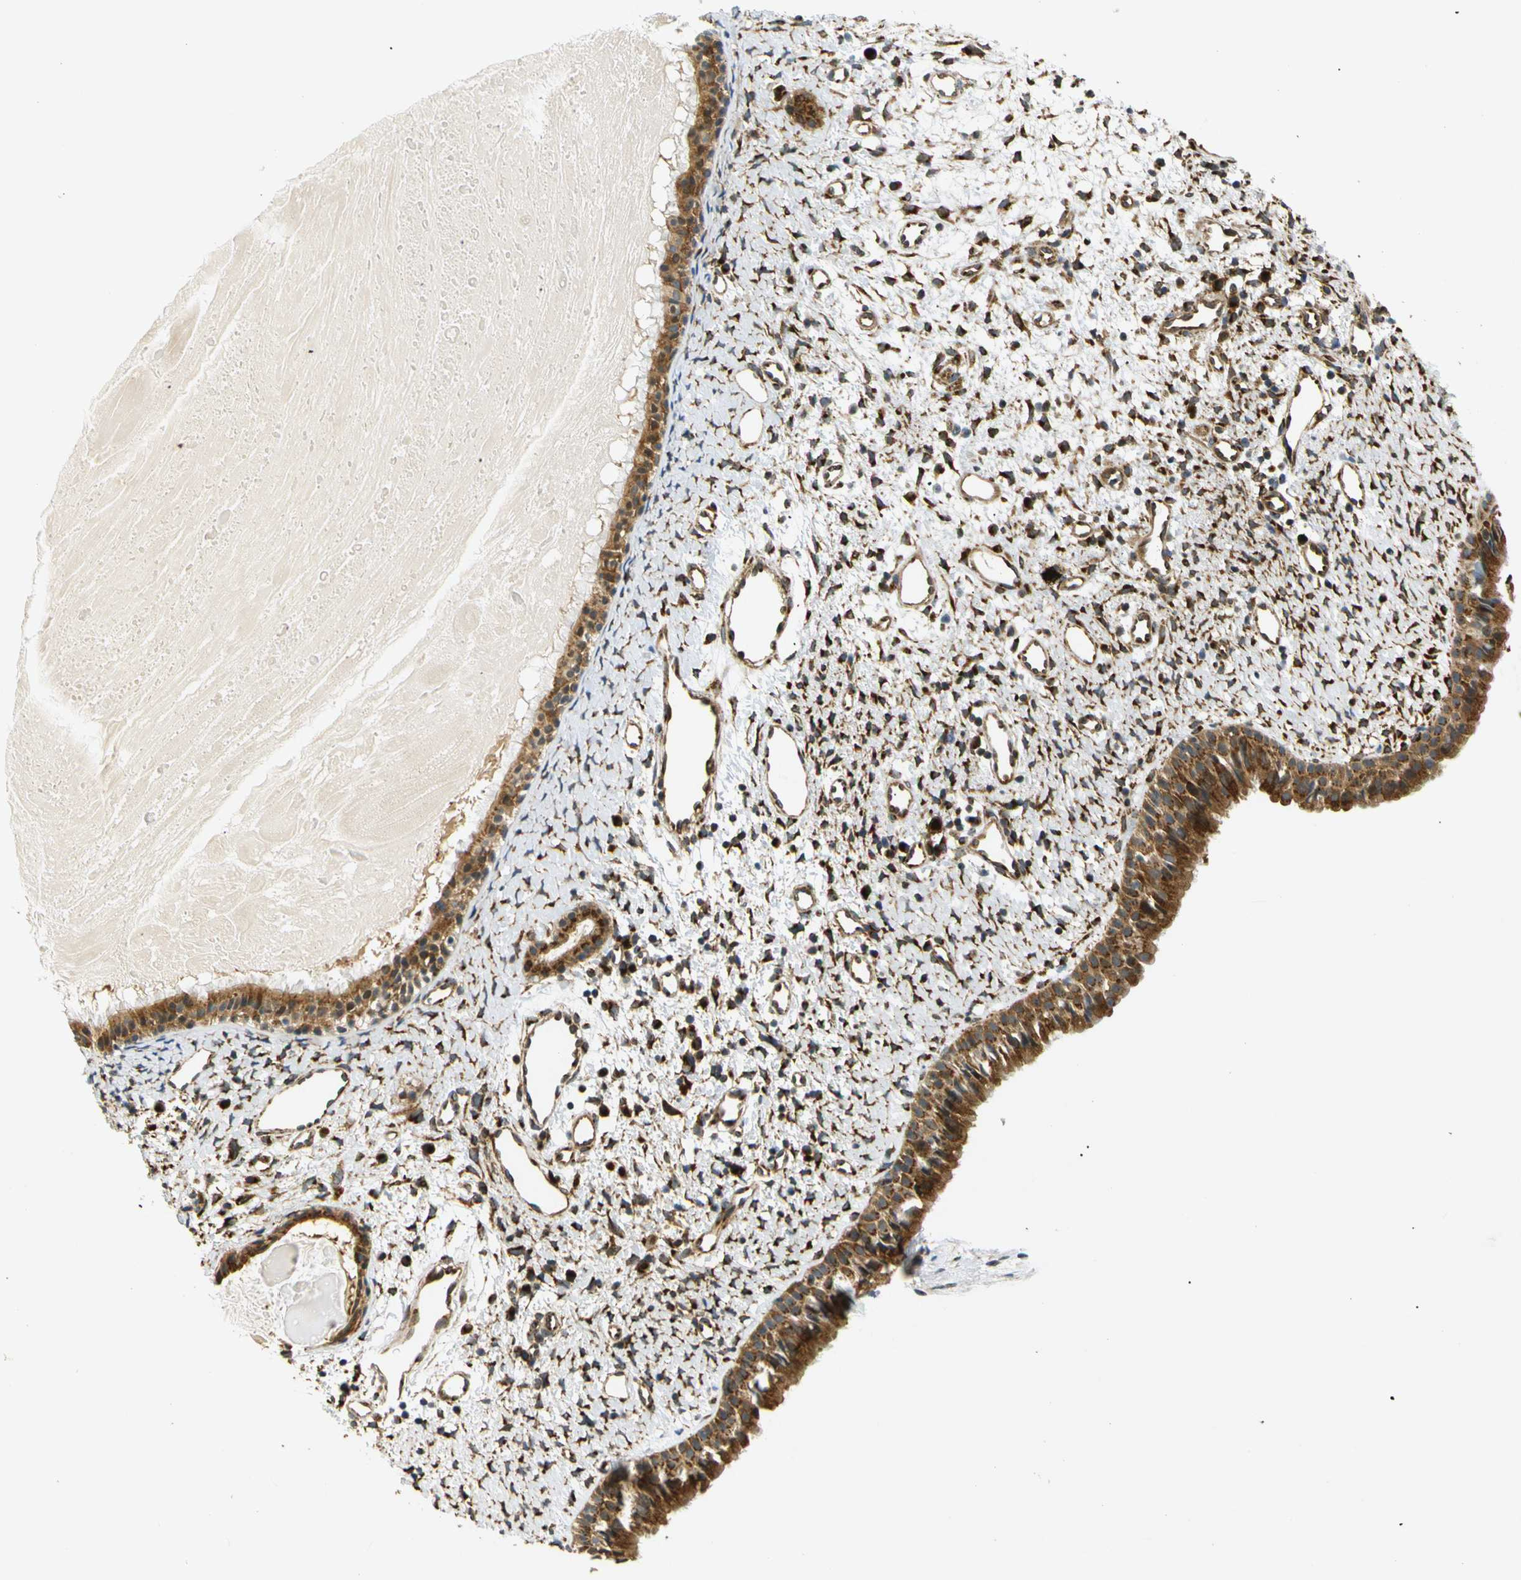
{"staining": {"intensity": "moderate", "quantity": ">75%", "location": "cytoplasmic/membranous"}, "tissue": "nasopharynx", "cell_type": "Respiratory epithelial cells", "image_type": "normal", "snomed": [{"axis": "morphology", "description": "Normal tissue, NOS"}, {"axis": "topography", "description": "Nasopharynx"}], "caption": "The immunohistochemical stain labels moderate cytoplasmic/membranous staining in respiratory epithelial cells of benign nasopharynx.", "gene": "ABCE1", "patient": {"sex": "male", "age": 22}}